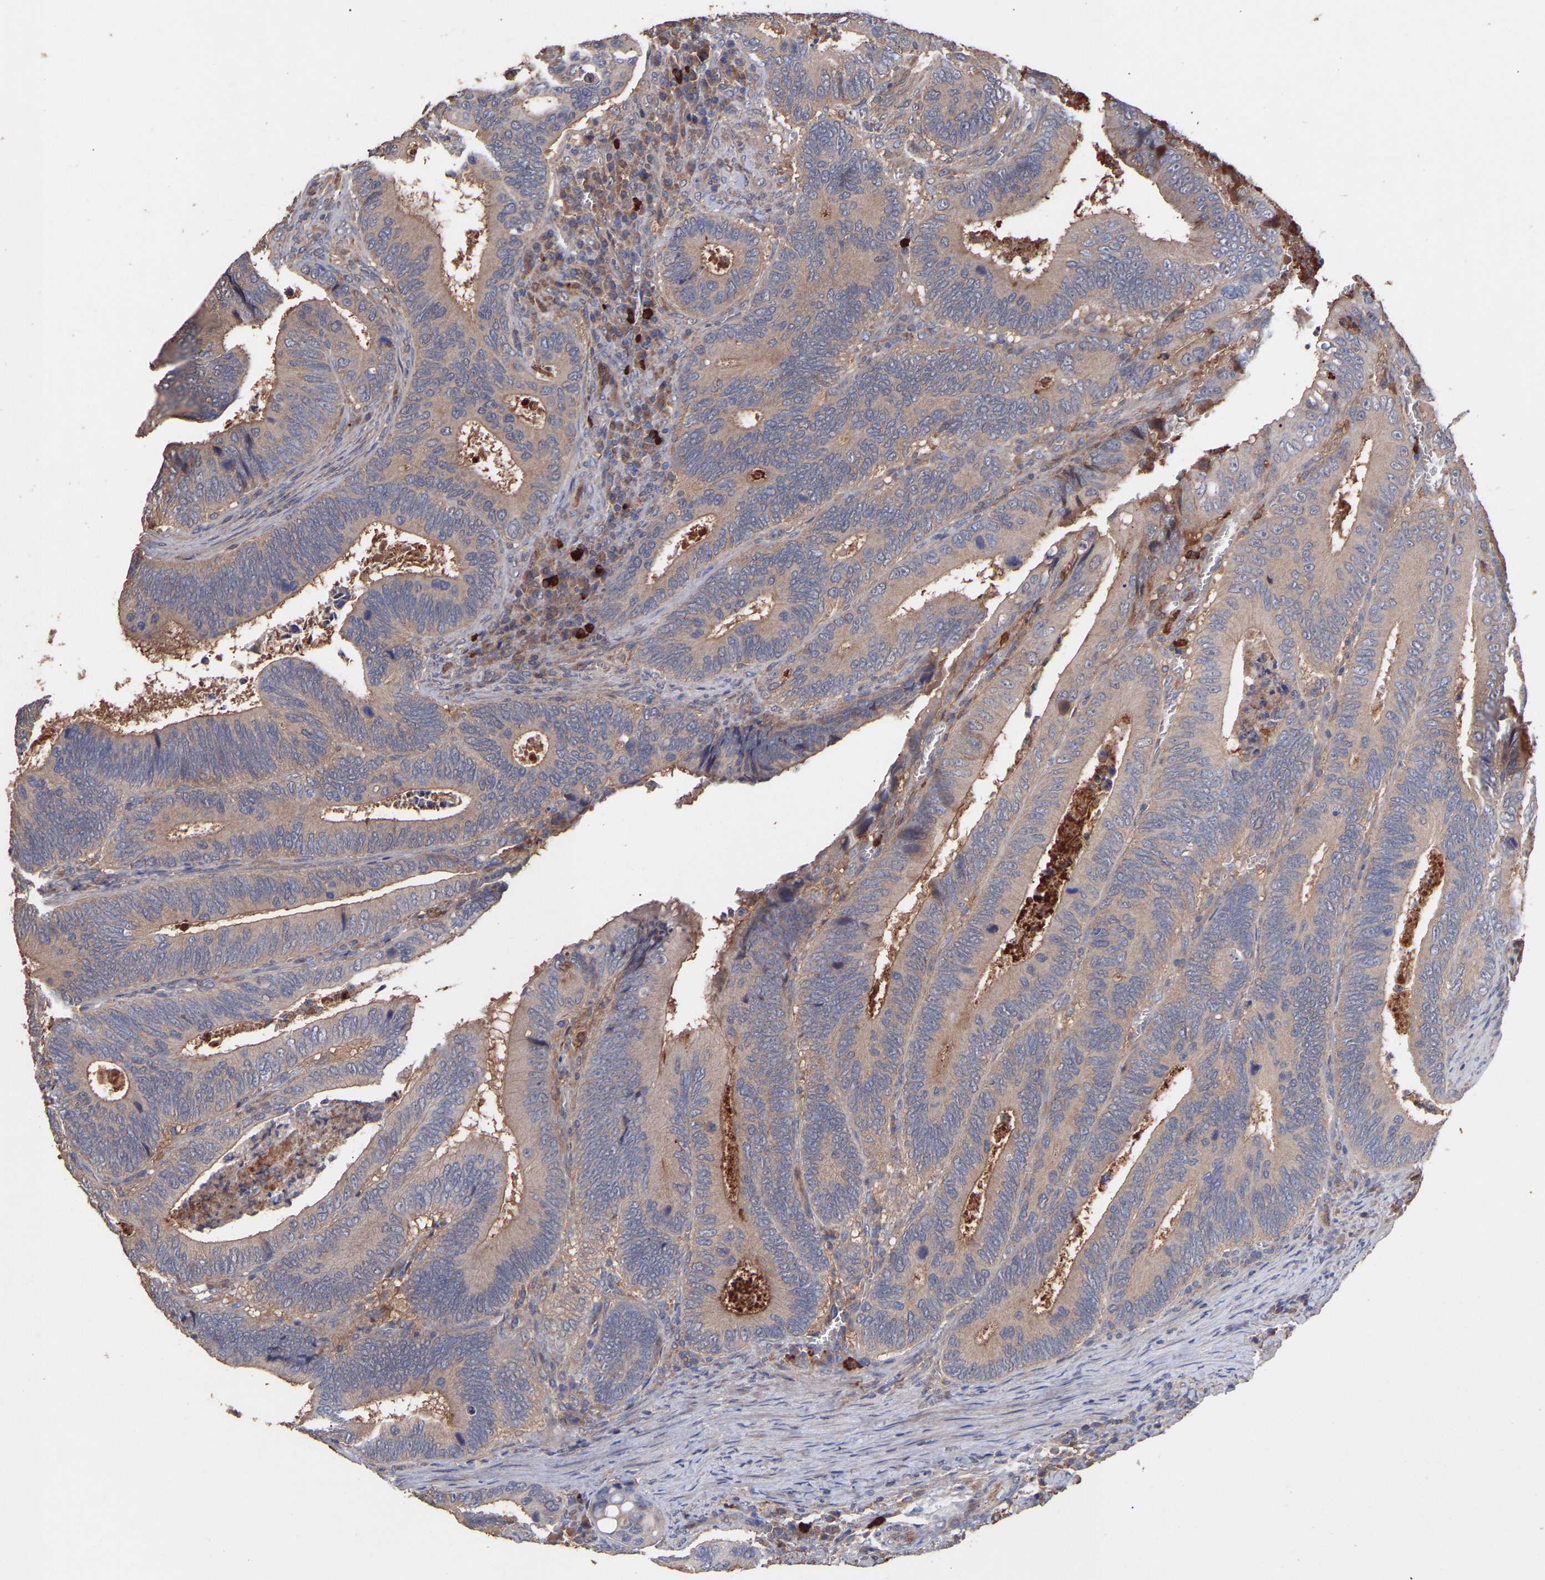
{"staining": {"intensity": "weak", "quantity": ">75%", "location": "cytoplasmic/membranous"}, "tissue": "colorectal cancer", "cell_type": "Tumor cells", "image_type": "cancer", "snomed": [{"axis": "morphology", "description": "Inflammation, NOS"}, {"axis": "morphology", "description": "Adenocarcinoma, NOS"}, {"axis": "topography", "description": "Colon"}], "caption": "Colorectal cancer stained with a protein marker exhibits weak staining in tumor cells.", "gene": "TMEM268", "patient": {"sex": "male", "age": 72}}